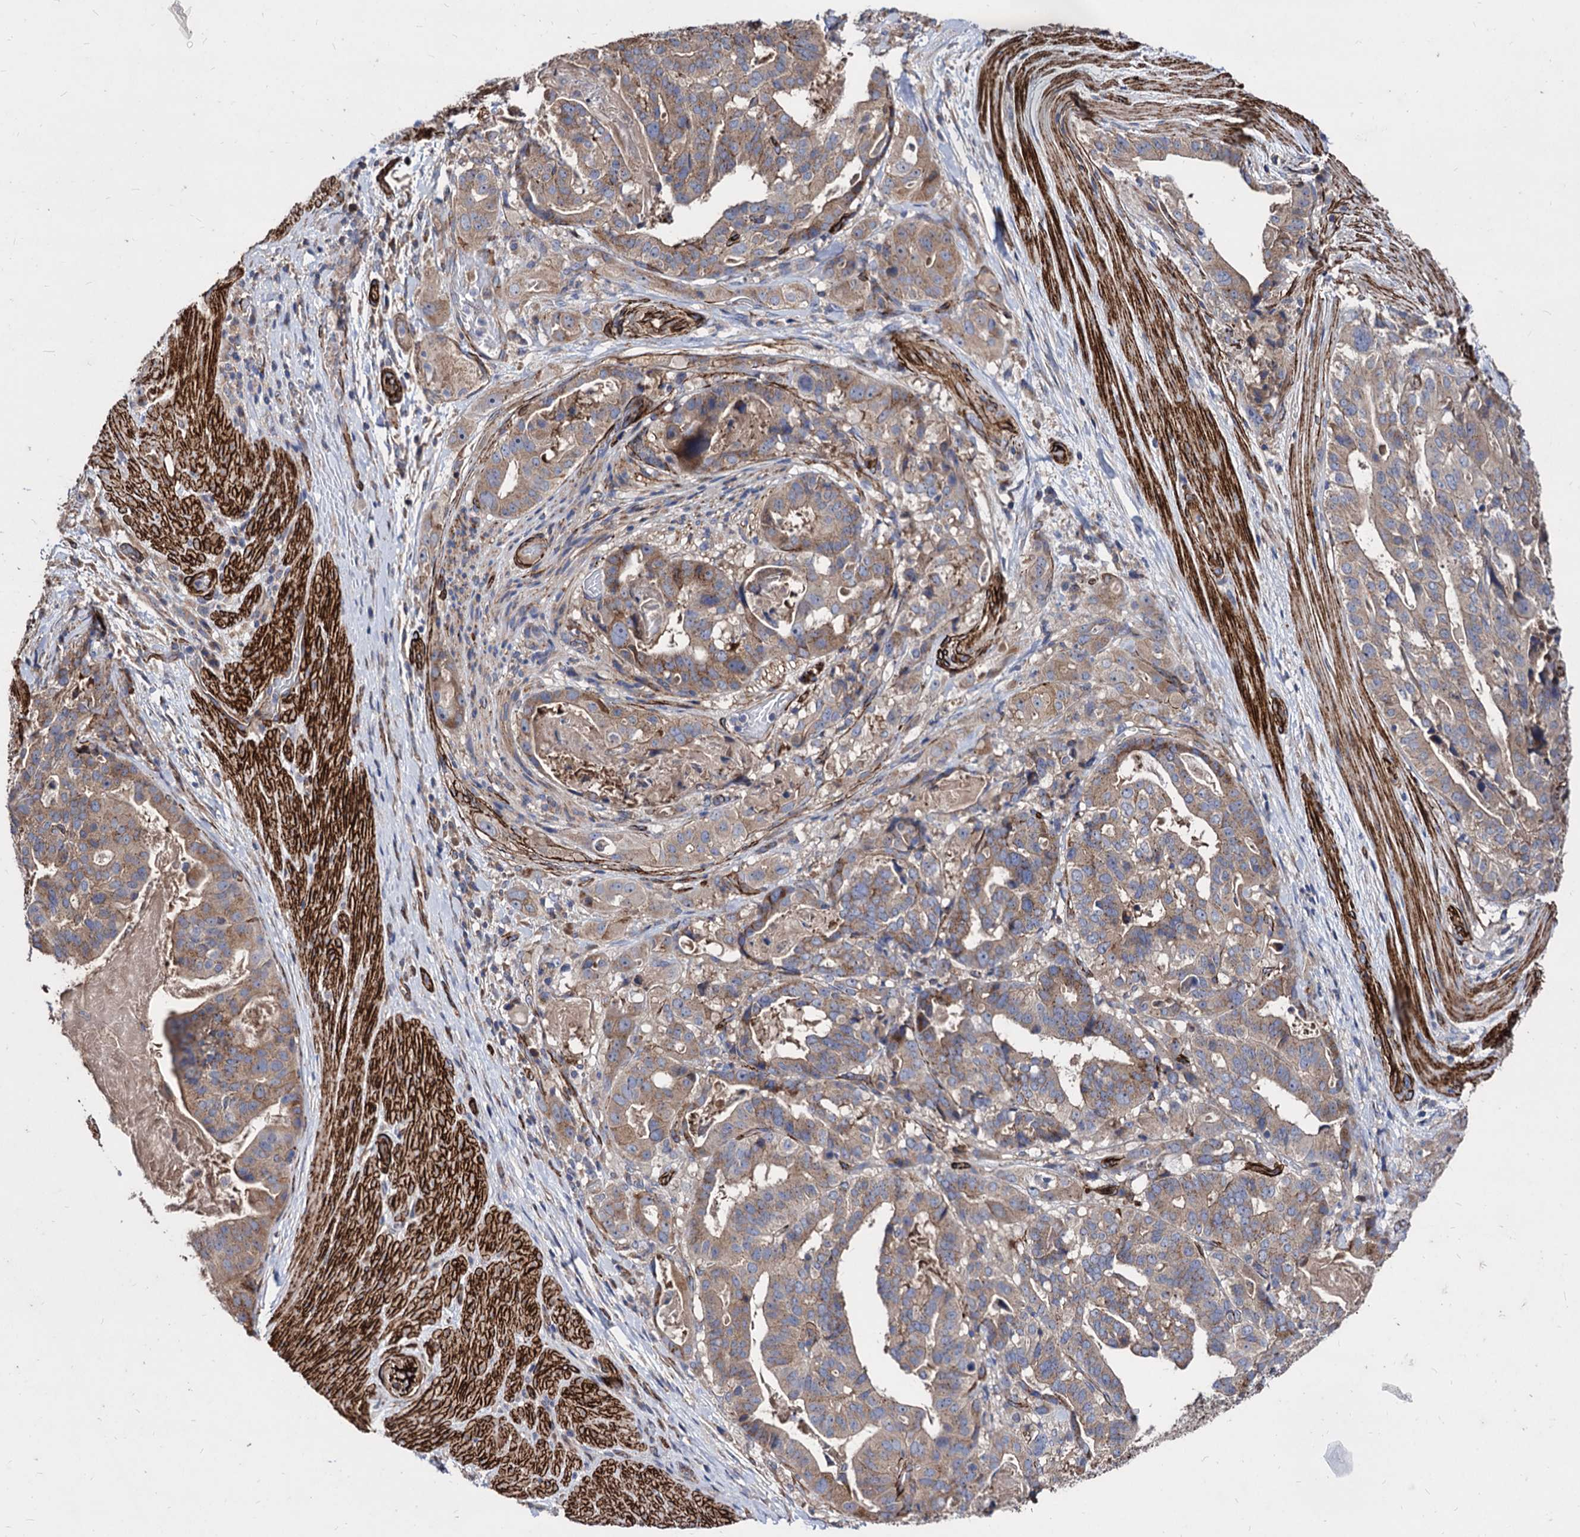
{"staining": {"intensity": "moderate", "quantity": ">75%", "location": "cytoplasmic/membranous"}, "tissue": "stomach cancer", "cell_type": "Tumor cells", "image_type": "cancer", "snomed": [{"axis": "morphology", "description": "Adenocarcinoma, NOS"}, {"axis": "topography", "description": "Stomach"}], "caption": "Immunohistochemistry (IHC) (DAB) staining of stomach adenocarcinoma demonstrates moderate cytoplasmic/membranous protein expression in about >75% of tumor cells.", "gene": "WDR11", "patient": {"sex": "male", "age": 48}}